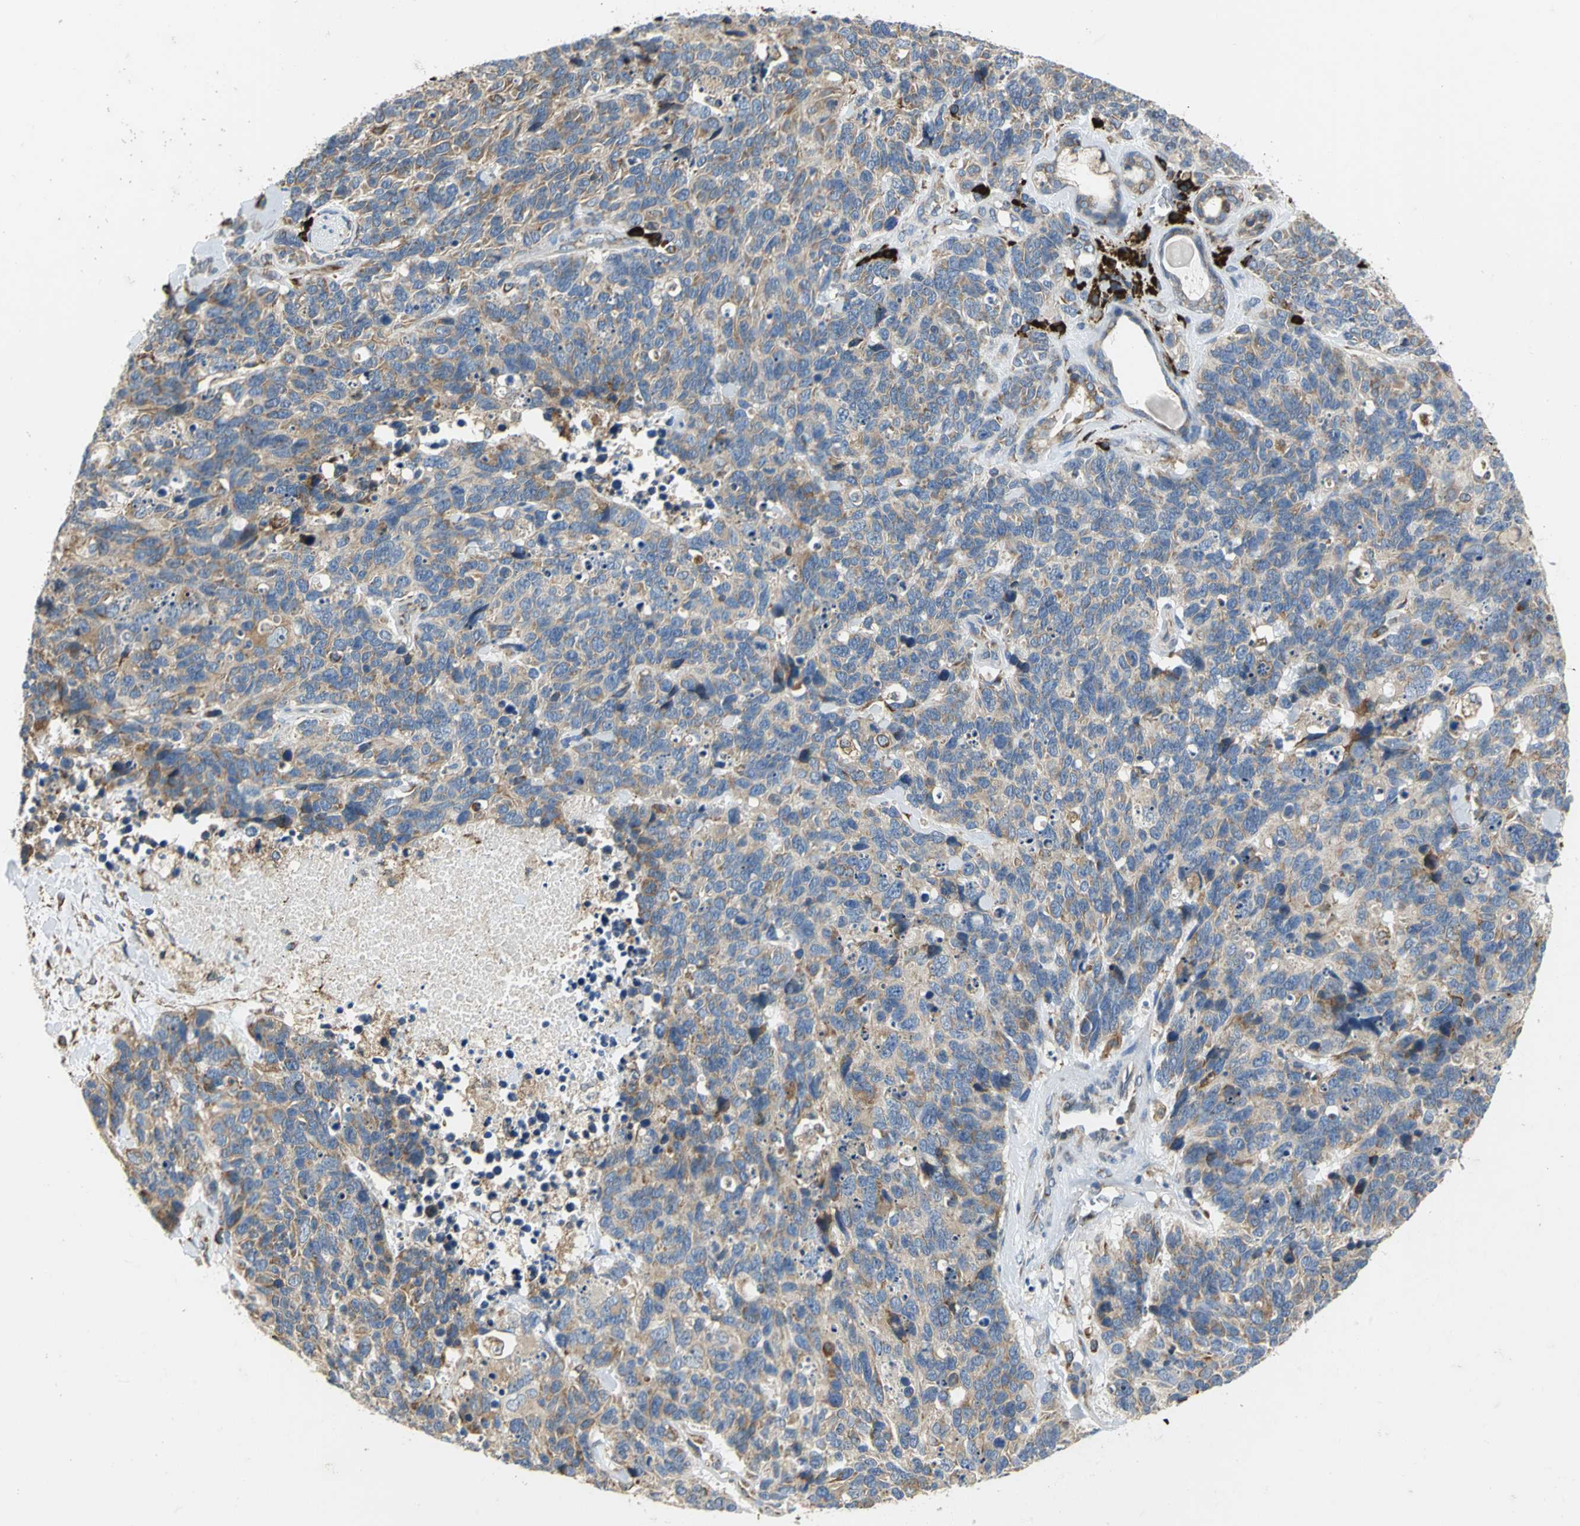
{"staining": {"intensity": "weak", "quantity": ">75%", "location": "cytoplasmic/membranous"}, "tissue": "lung cancer", "cell_type": "Tumor cells", "image_type": "cancer", "snomed": [{"axis": "morphology", "description": "Neoplasm, malignant, NOS"}, {"axis": "topography", "description": "Lung"}], "caption": "A histopathology image of lung cancer (neoplasm (malignant)) stained for a protein exhibits weak cytoplasmic/membranous brown staining in tumor cells.", "gene": "SDF2L1", "patient": {"sex": "female", "age": 58}}